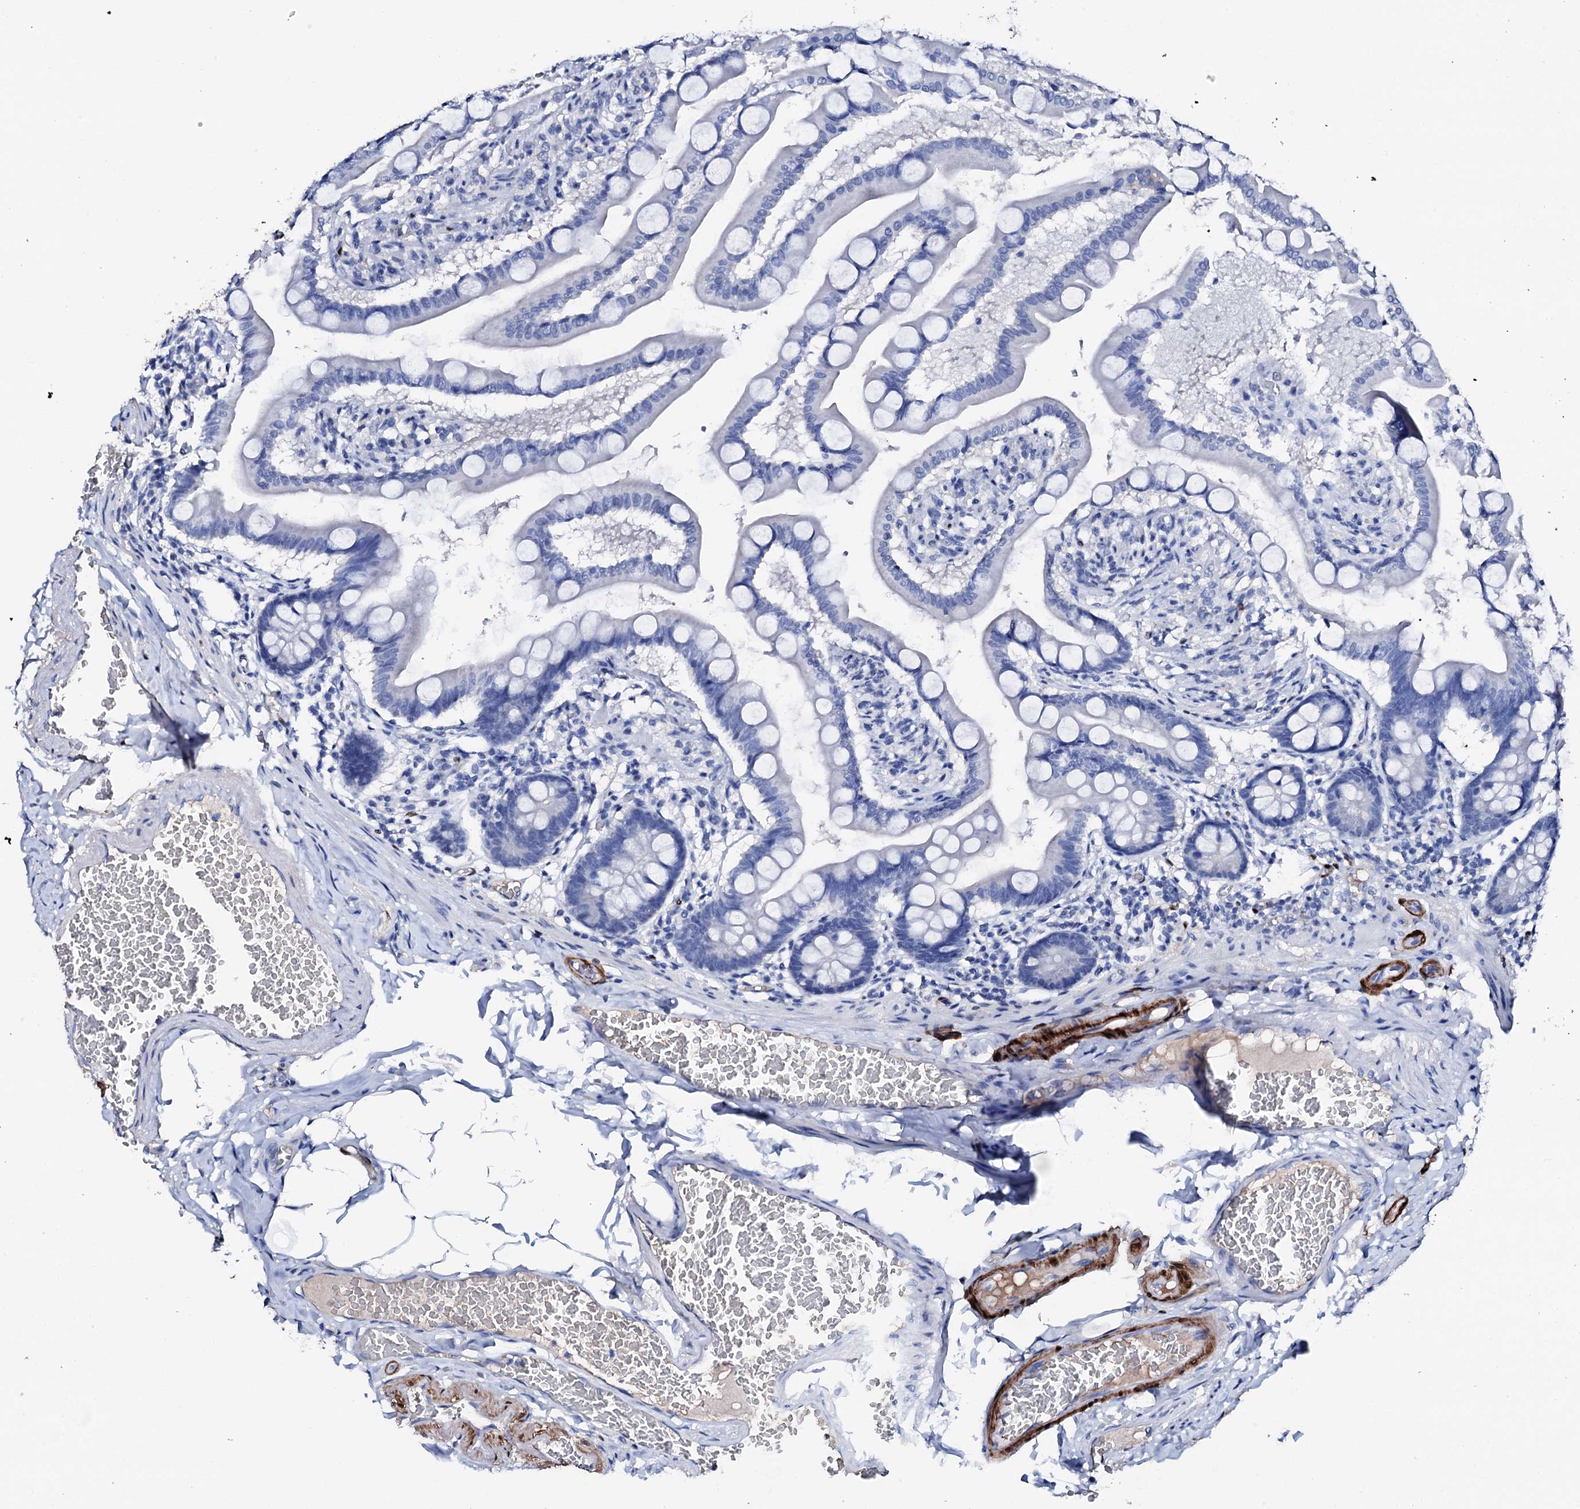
{"staining": {"intensity": "negative", "quantity": "none", "location": "none"}, "tissue": "small intestine", "cell_type": "Glandular cells", "image_type": "normal", "snomed": [{"axis": "morphology", "description": "Normal tissue, NOS"}, {"axis": "topography", "description": "Small intestine"}], "caption": "Immunohistochemistry of unremarkable small intestine displays no positivity in glandular cells.", "gene": "NRIP2", "patient": {"sex": "male", "age": 41}}